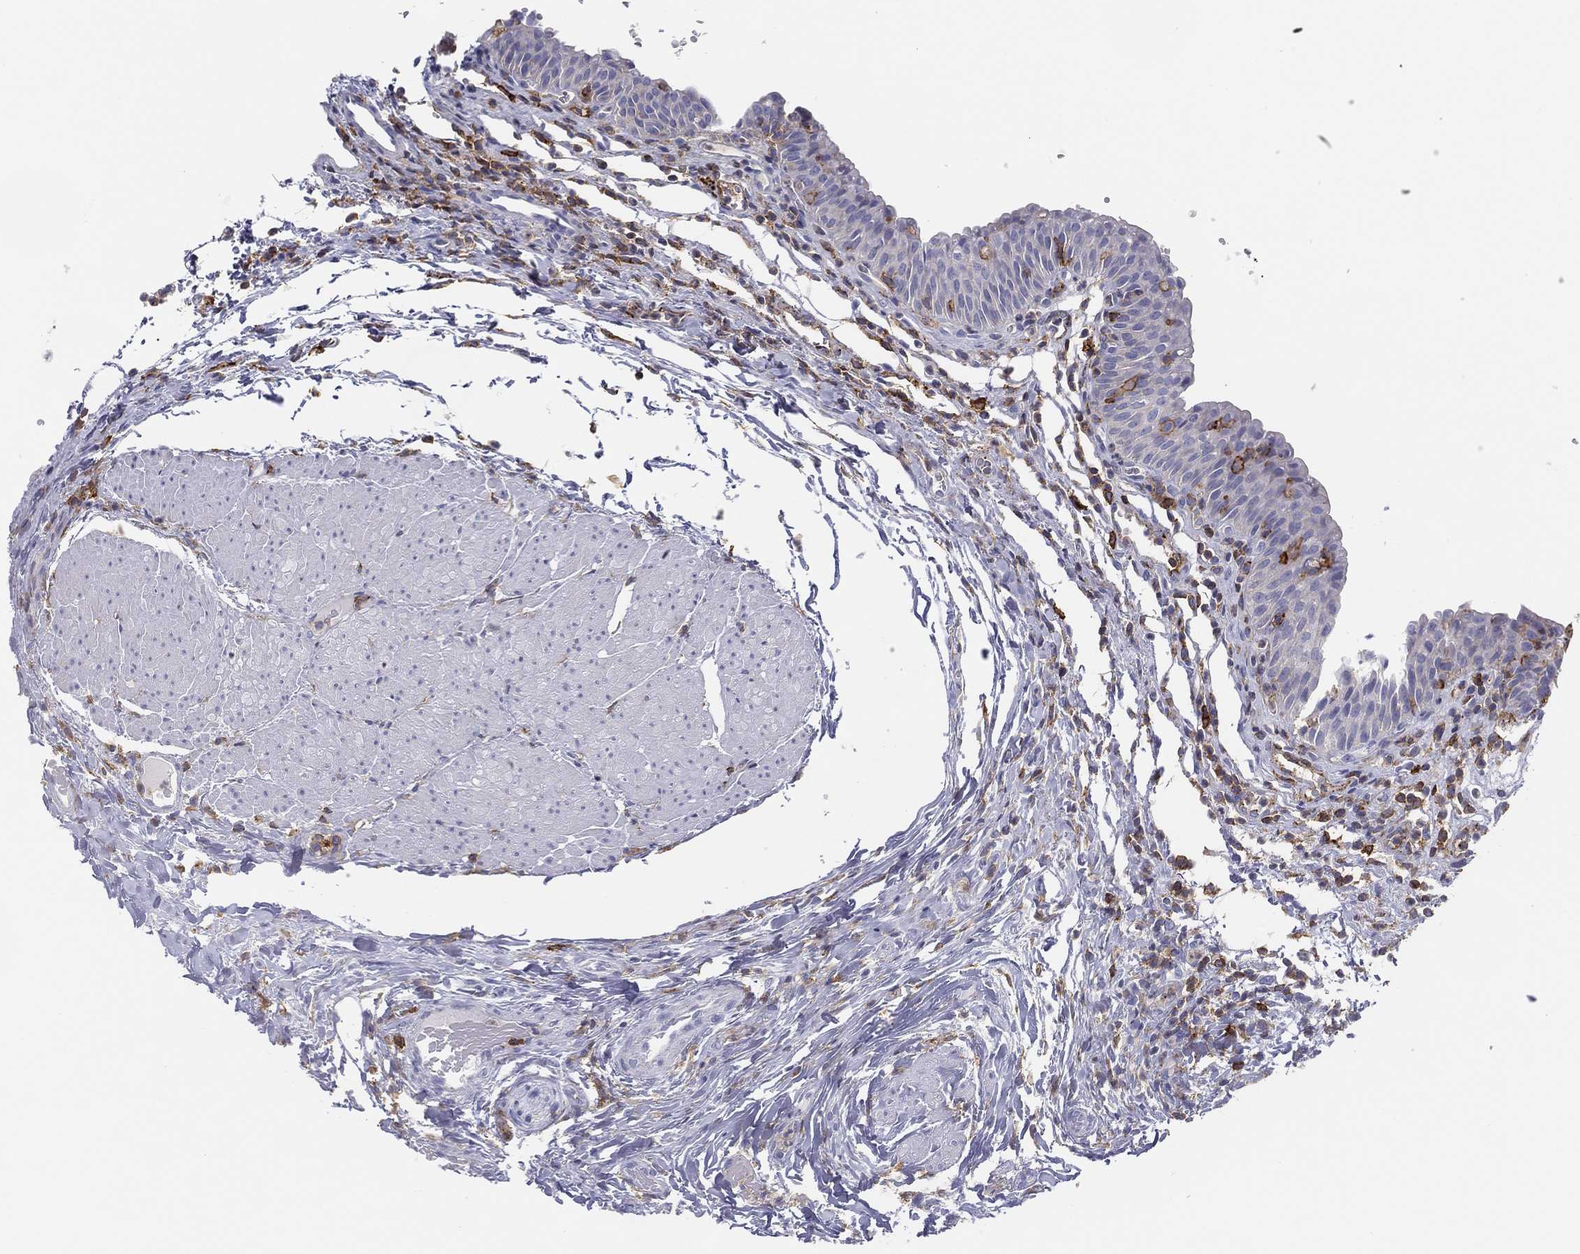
{"staining": {"intensity": "negative", "quantity": "none", "location": "none"}, "tissue": "urinary bladder", "cell_type": "Urothelial cells", "image_type": "normal", "snomed": [{"axis": "morphology", "description": "Normal tissue, NOS"}, {"axis": "topography", "description": "Urinary bladder"}], "caption": "Immunohistochemistry (IHC) of benign human urinary bladder exhibits no staining in urothelial cells.", "gene": "SELPLG", "patient": {"sex": "male", "age": 66}}